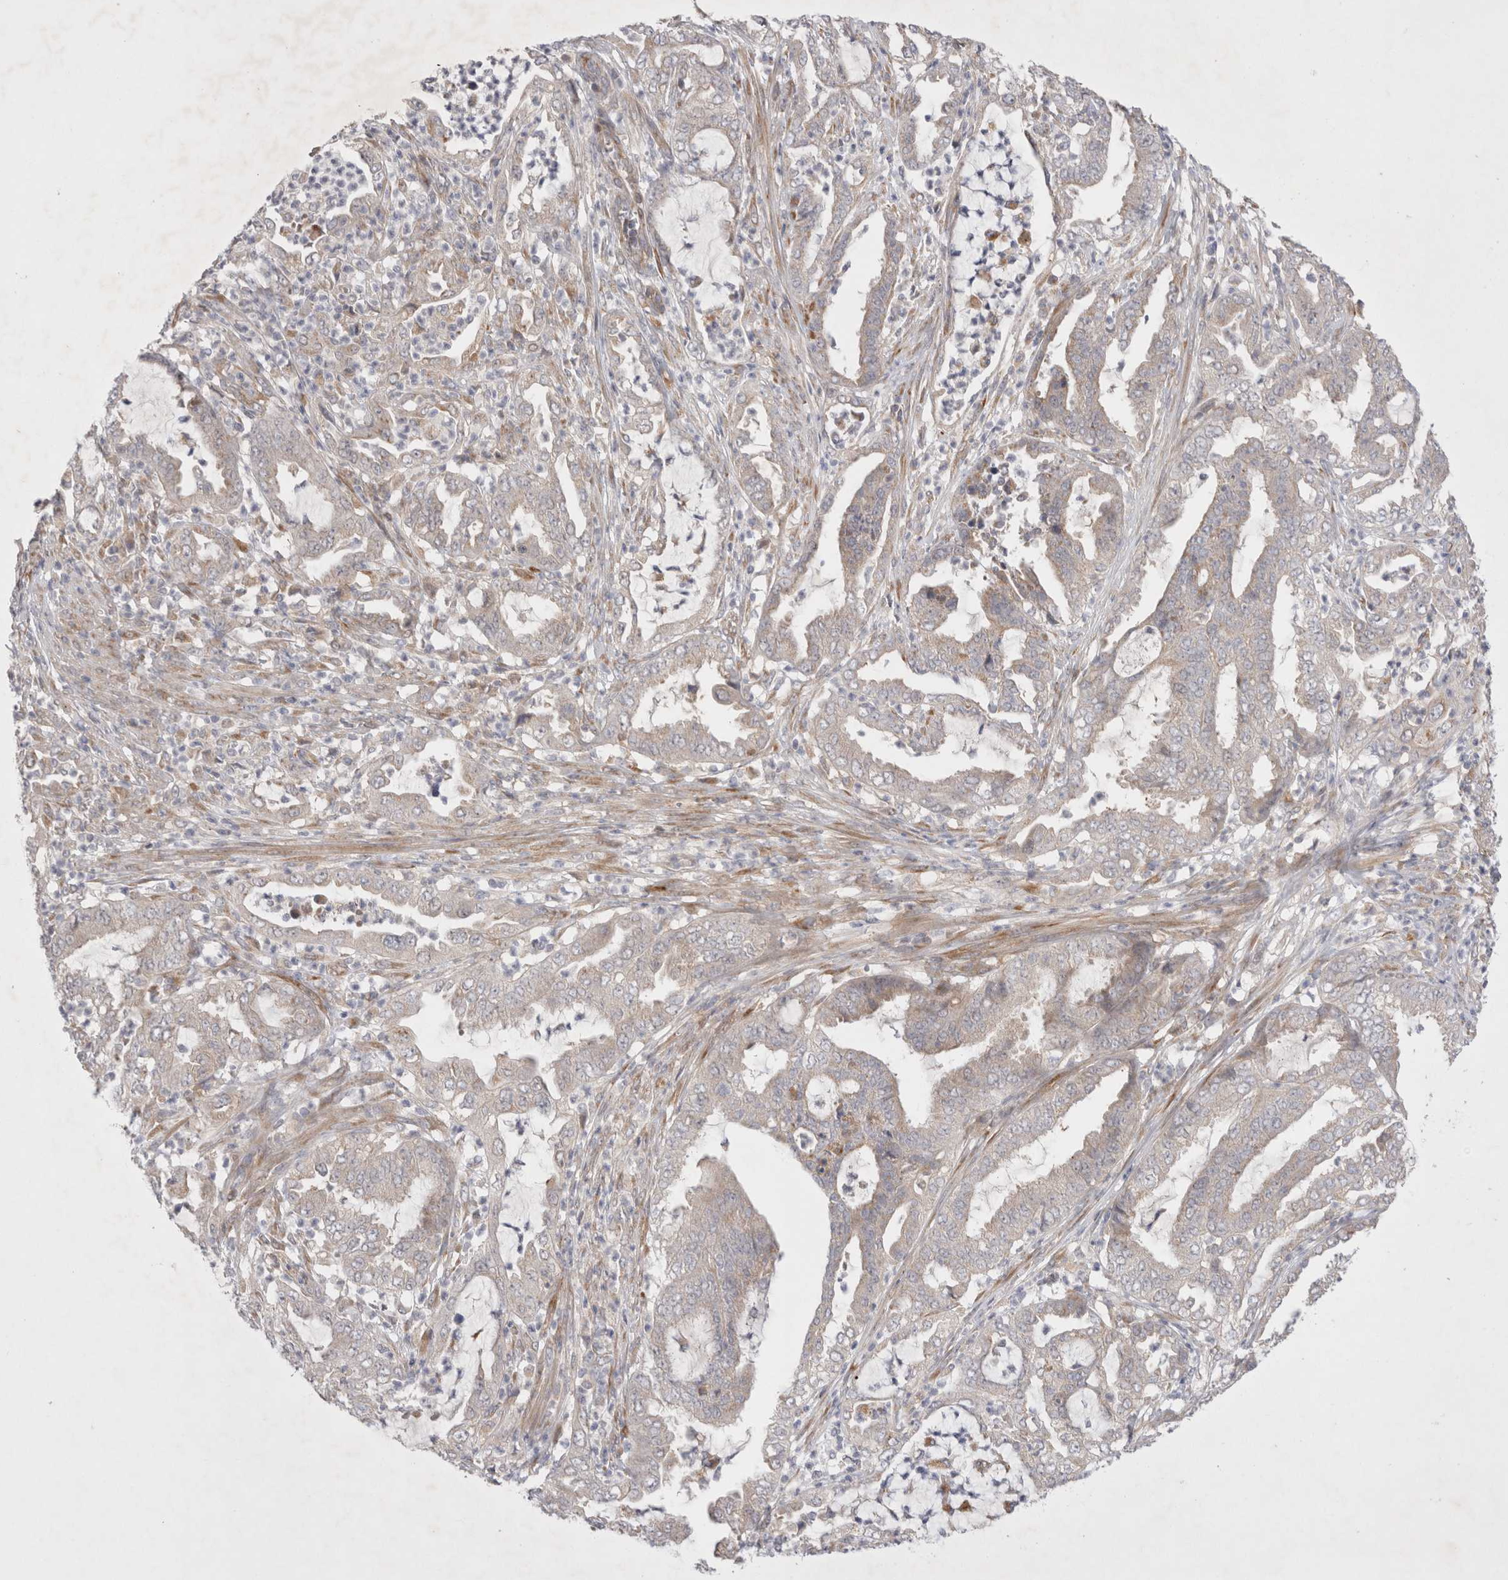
{"staining": {"intensity": "weak", "quantity": "<25%", "location": "cytoplasmic/membranous"}, "tissue": "endometrial cancer", "cell_type": "Tumor cells", "image_type": "cancer", "snomed": [{"axis": "morphology", "description": "Adenocarcinoma, NOS"}, {"axis": "topography", "description": "Endometrium"}], "caption": "IHC image of endometrial adenocarcinoma stained for a protein (brown), which shows no positivity in tumor cells. The staining is performed using DAB brown chromogen with nuclei counter-stained in using hematoxylin.", "gene": "NPC1", "patient": {"sex": "female", "age": 51}}